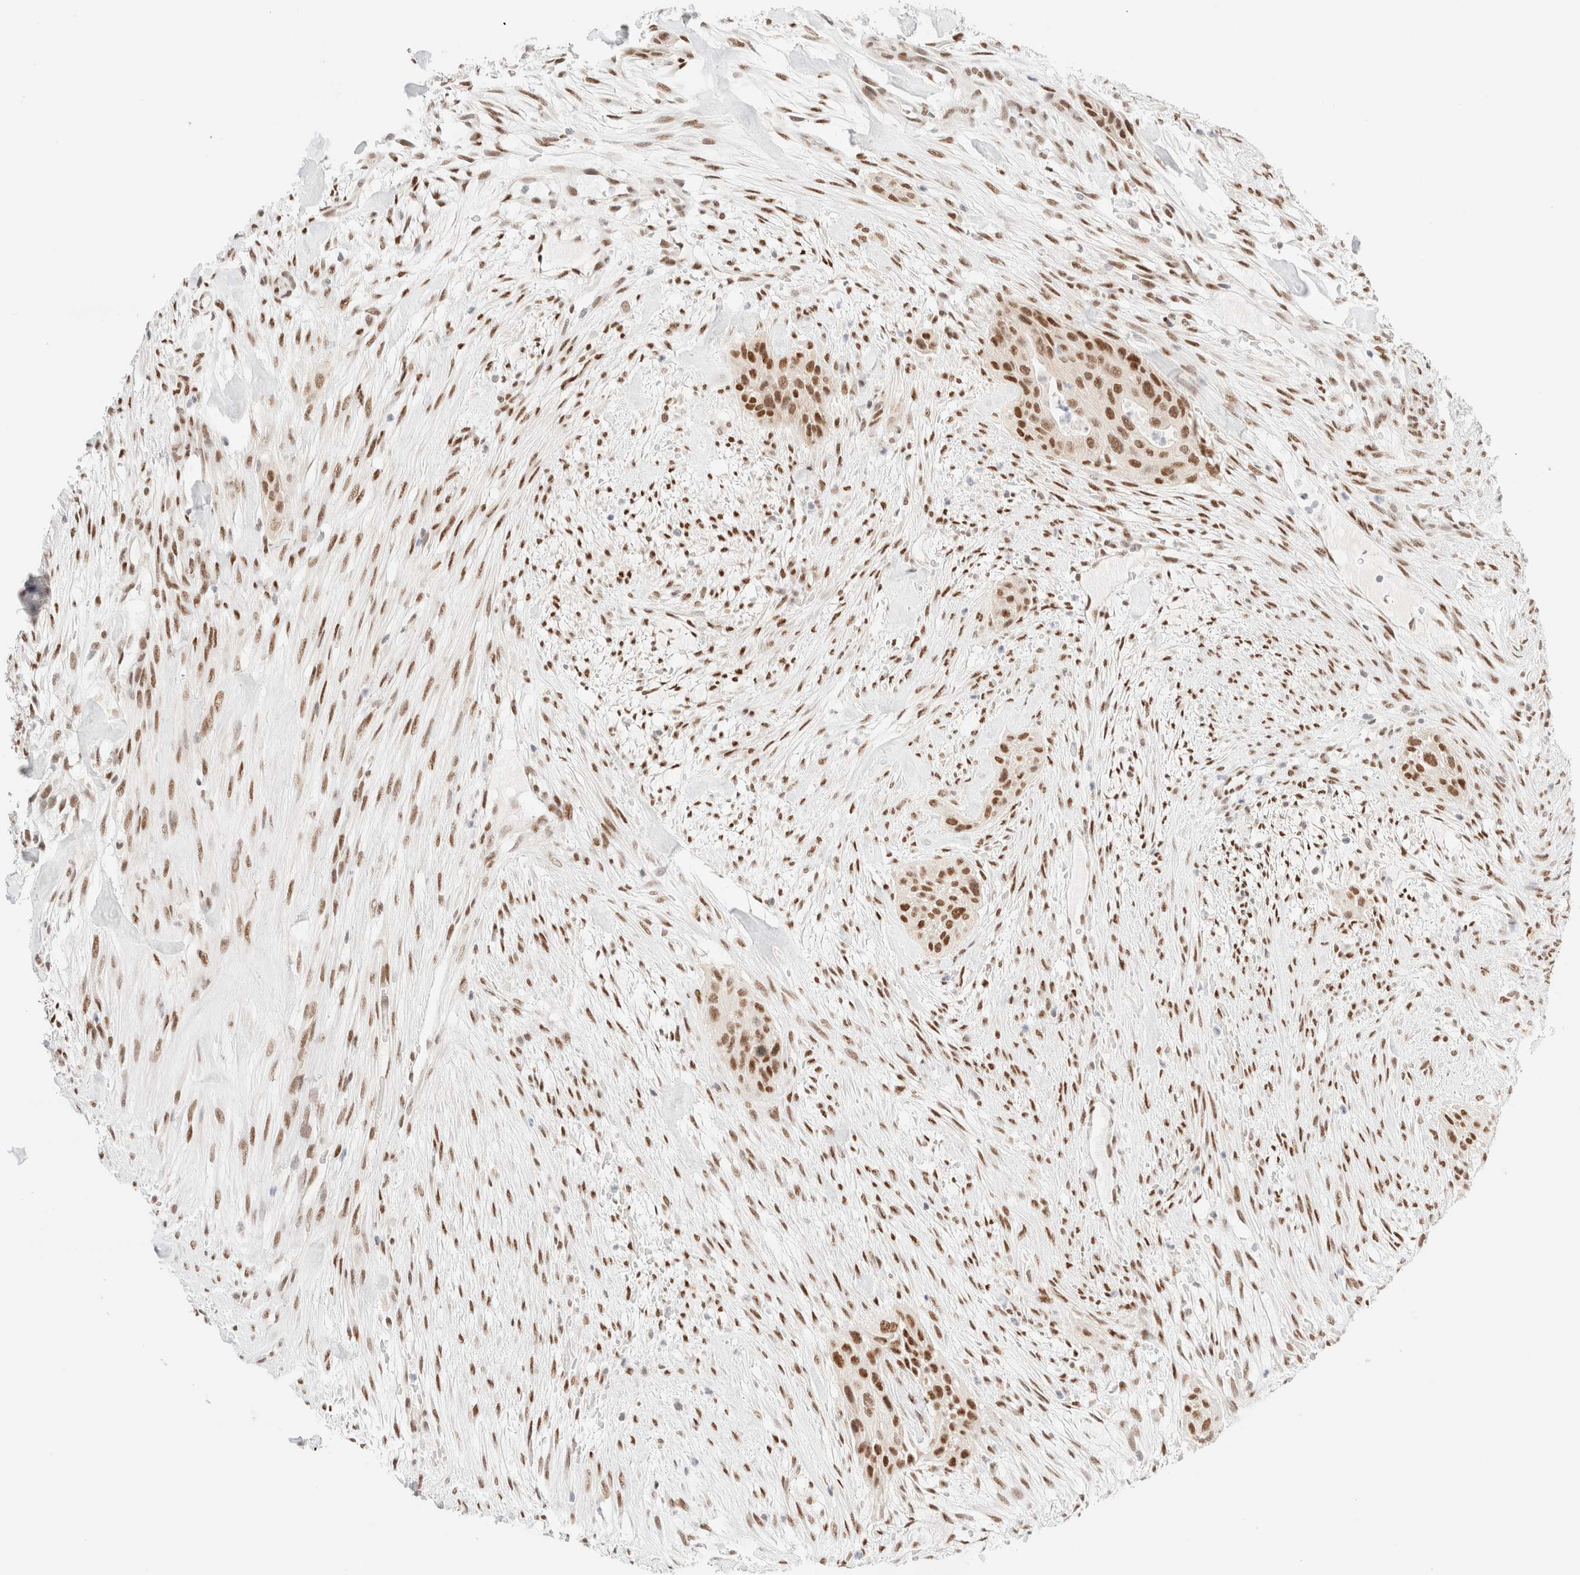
{"staining": {"intensity": "strong", "quantity": ">75%", "location": "nuclear"}, "tissue": "urothelial cancer", "cell_type": "Tumor cells", "image_type": "cancer", "snomed": [{"axis": "morphology", "description": "Urothelial carcinoma, High grade"}, {"axis": "topography", "description": "Urinary bladder"}], "caption": "Immunohistochemistry (IHC) (DAB (3,3'-diaminobenzidine)) staining of high-grade urothelial carcinoma reveals strong nuclear protein expression in about >75% of tumor cells.", "gene": "CIC", "patient": {"sex": "male", "age": 35}}